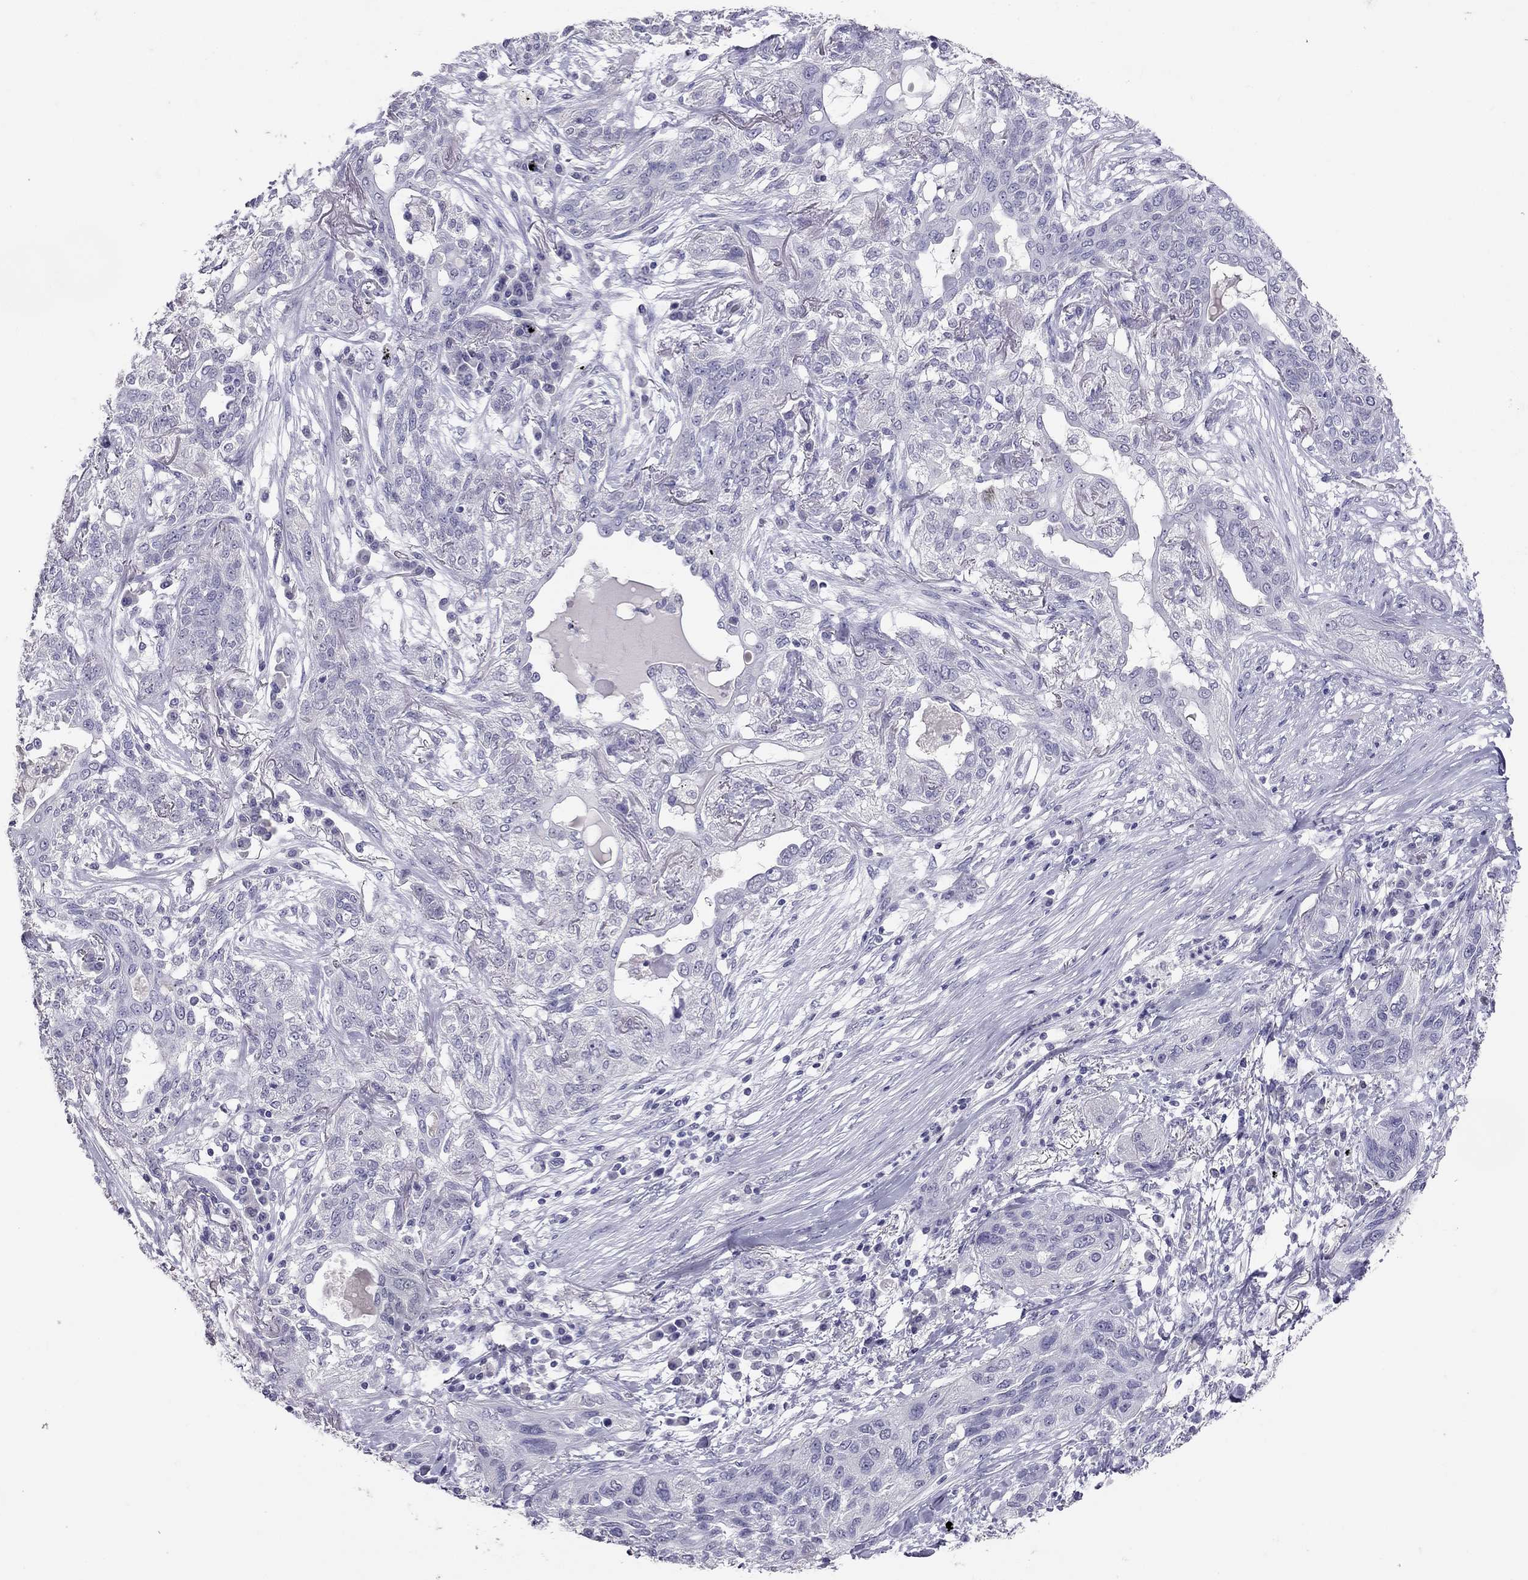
{"staining": {"intensity": "negative", "quantity": "none", "location": "none"}, "tissue": "lung cancer", "cell_type": "Tumor cells", "image_type": "cancer", "snomed": [{"axis": "morphology", "description": "Squamous cell carcinoma, NOS"}, {"axis": "topography", "description": "Lung"}], "caption": "High magnification brightfield microscopy of lung cancer stained with DAB (brown) and counterstained with hematoxylin (blue): tumor cells show no significant positivity.", "gene": "PSMB11", "patient": {"sex": "female", "age": 70}}